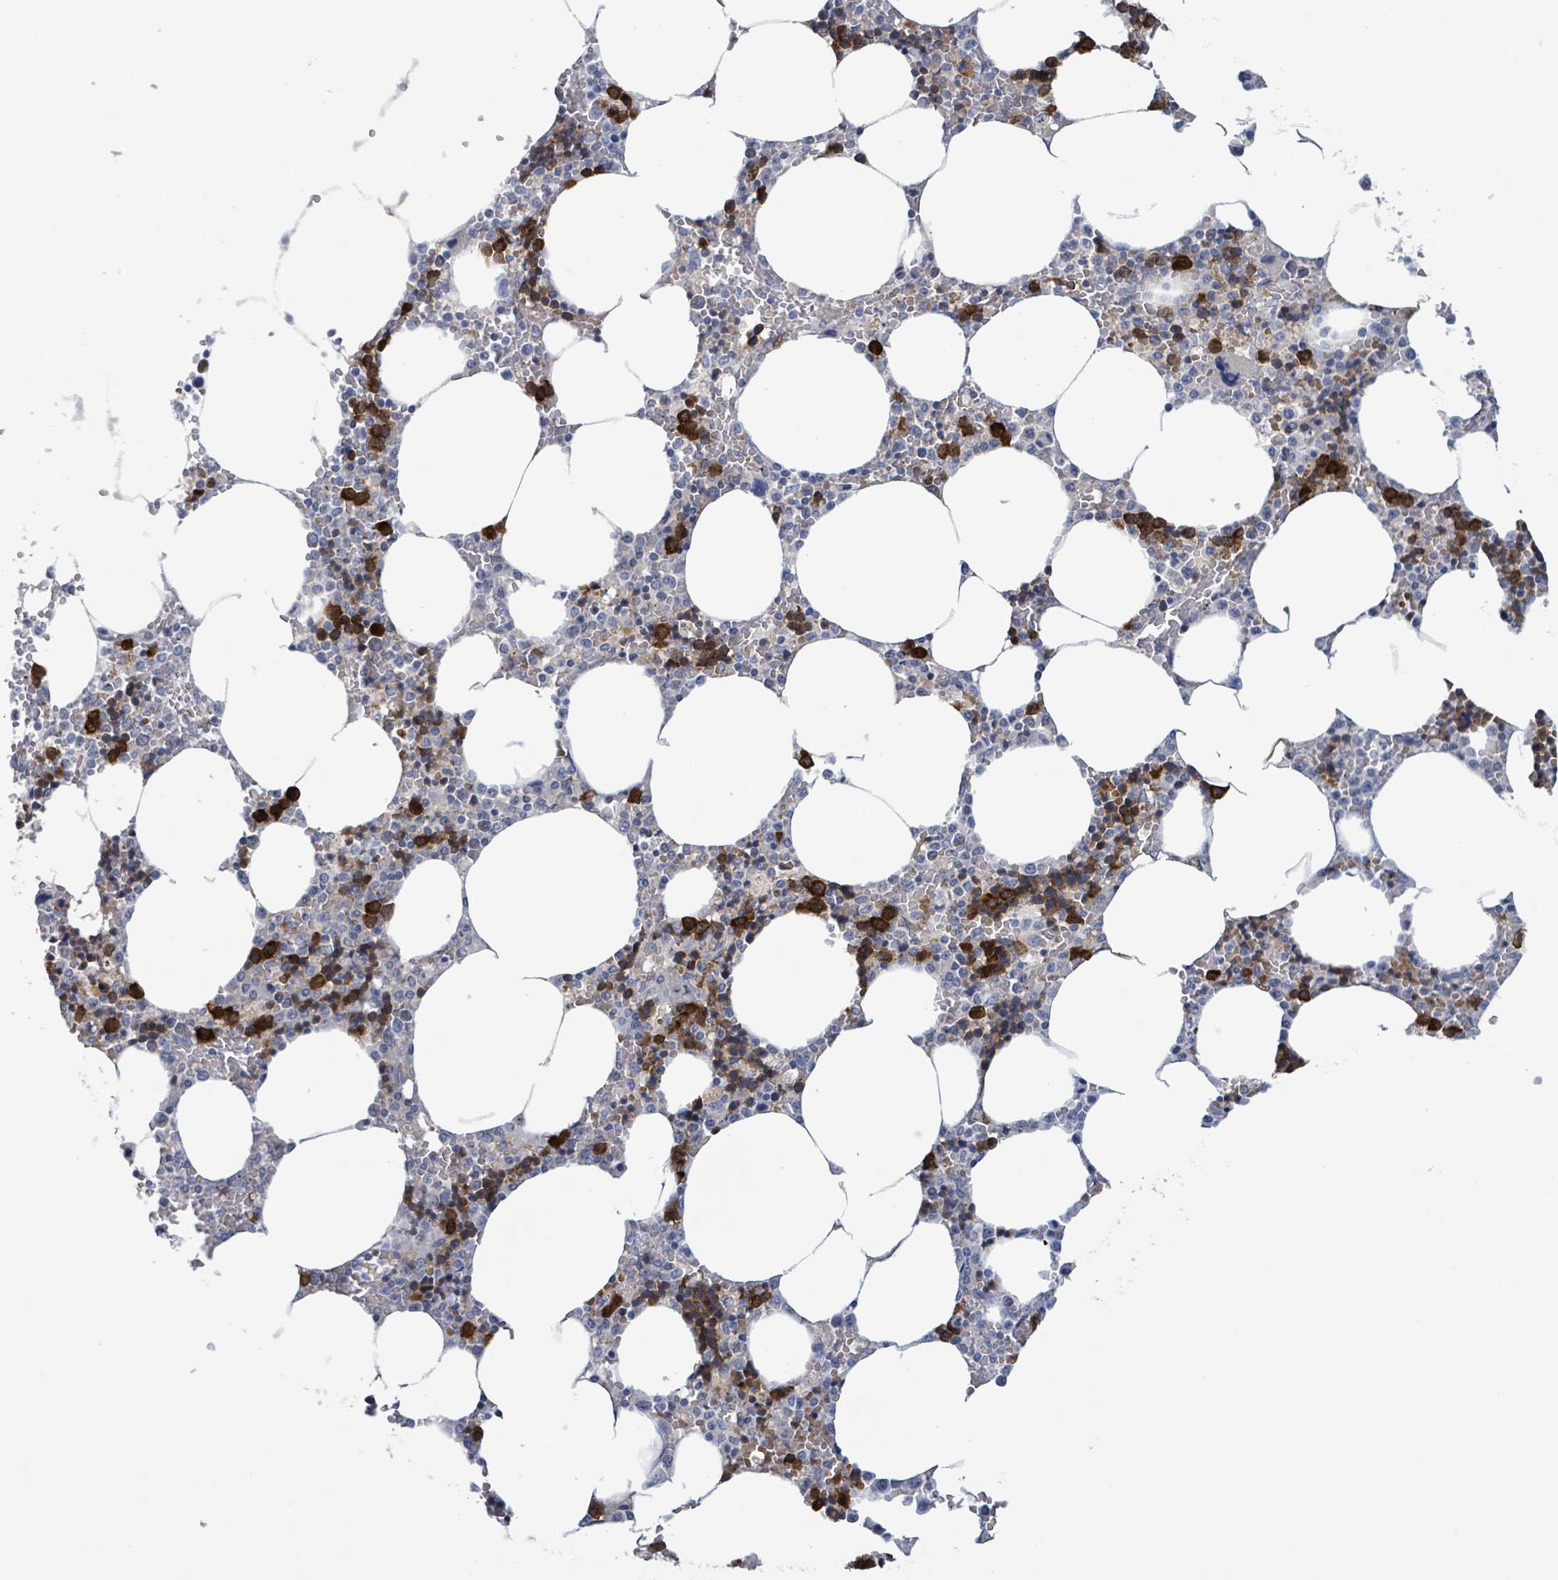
{"staining": {"intensity": "strong", "quantity": "25%-75%", "location": "cytoplasmic/membranous"}, "tissue": "bone marrow", "cell_type": "Hematopoietic cells", "image_type": "normal", "snomed": [{"axis": "morphology", "description": "Normal tissue, NOS"}, {"axis": "topography", "description": "Bone marrow"}], "caption": "Immunohistochemistry (IHC) (DAB) staining of normal human bone marrow shows strong cytoplasmic/membranous protein positivity in approximately 25%-75% of hematopoietic cells. (DAB (3,3'-diaminobenzidine) IHC, brown staining for protein, blue staining for nuclei).", "gene": "PKLR", "patient": {"sex": "male", "age": 70}}